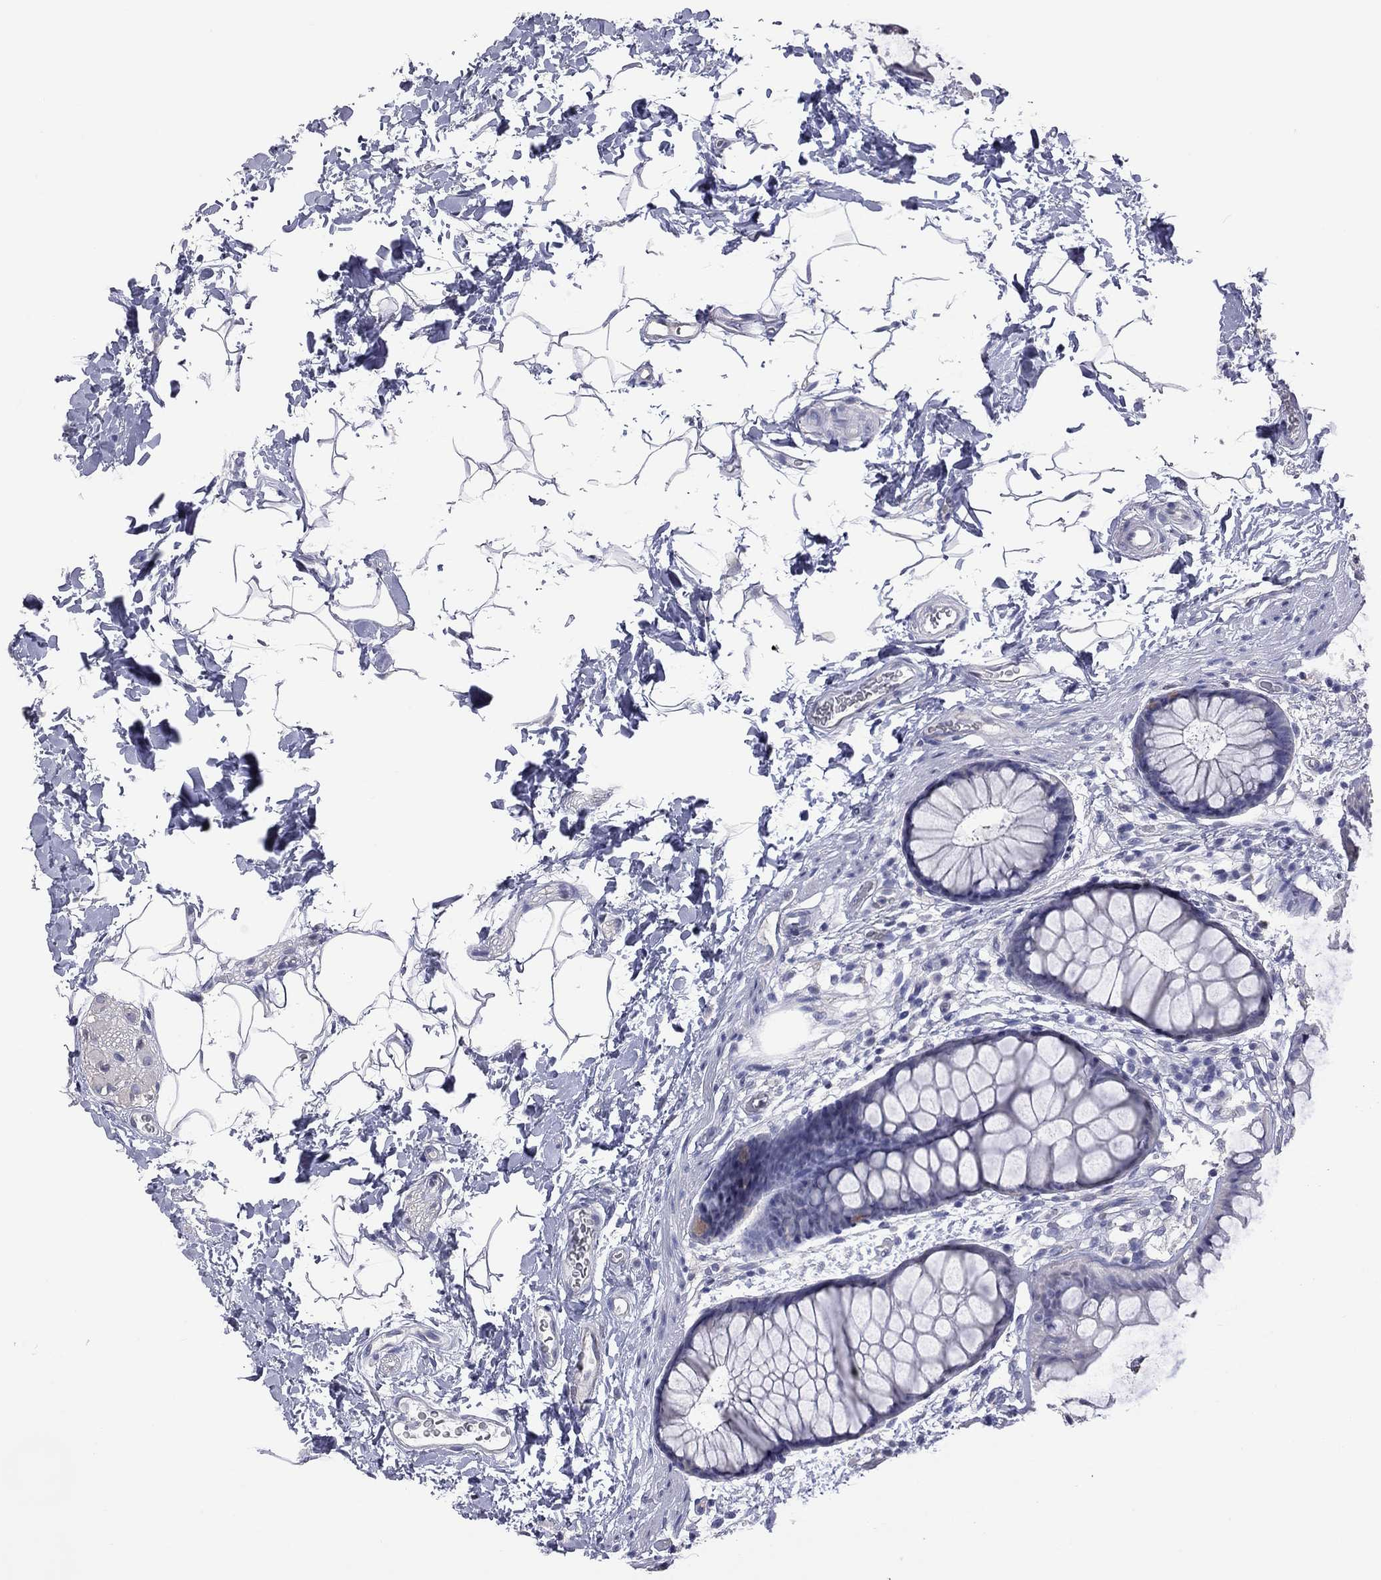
{"staining": {"intensity": "negative", "quantity": "none", "location": "none"}, "tissue": "rectum", "cell_type": "Glandular cells", "image_type": "normal", "snomed": [{"axis": "morphology", "description": "Normal tissue, NOS"}, {"axis": "topography", "description": "Rectum"}], "caption": "DAB (3,3'-diaminobenzidine) immunohistochemical staining of benign rectum demonstrates no significant expression in glandular cells.", "gene": "HYLS1", "patient": {"sex": "female", "age": 62}}